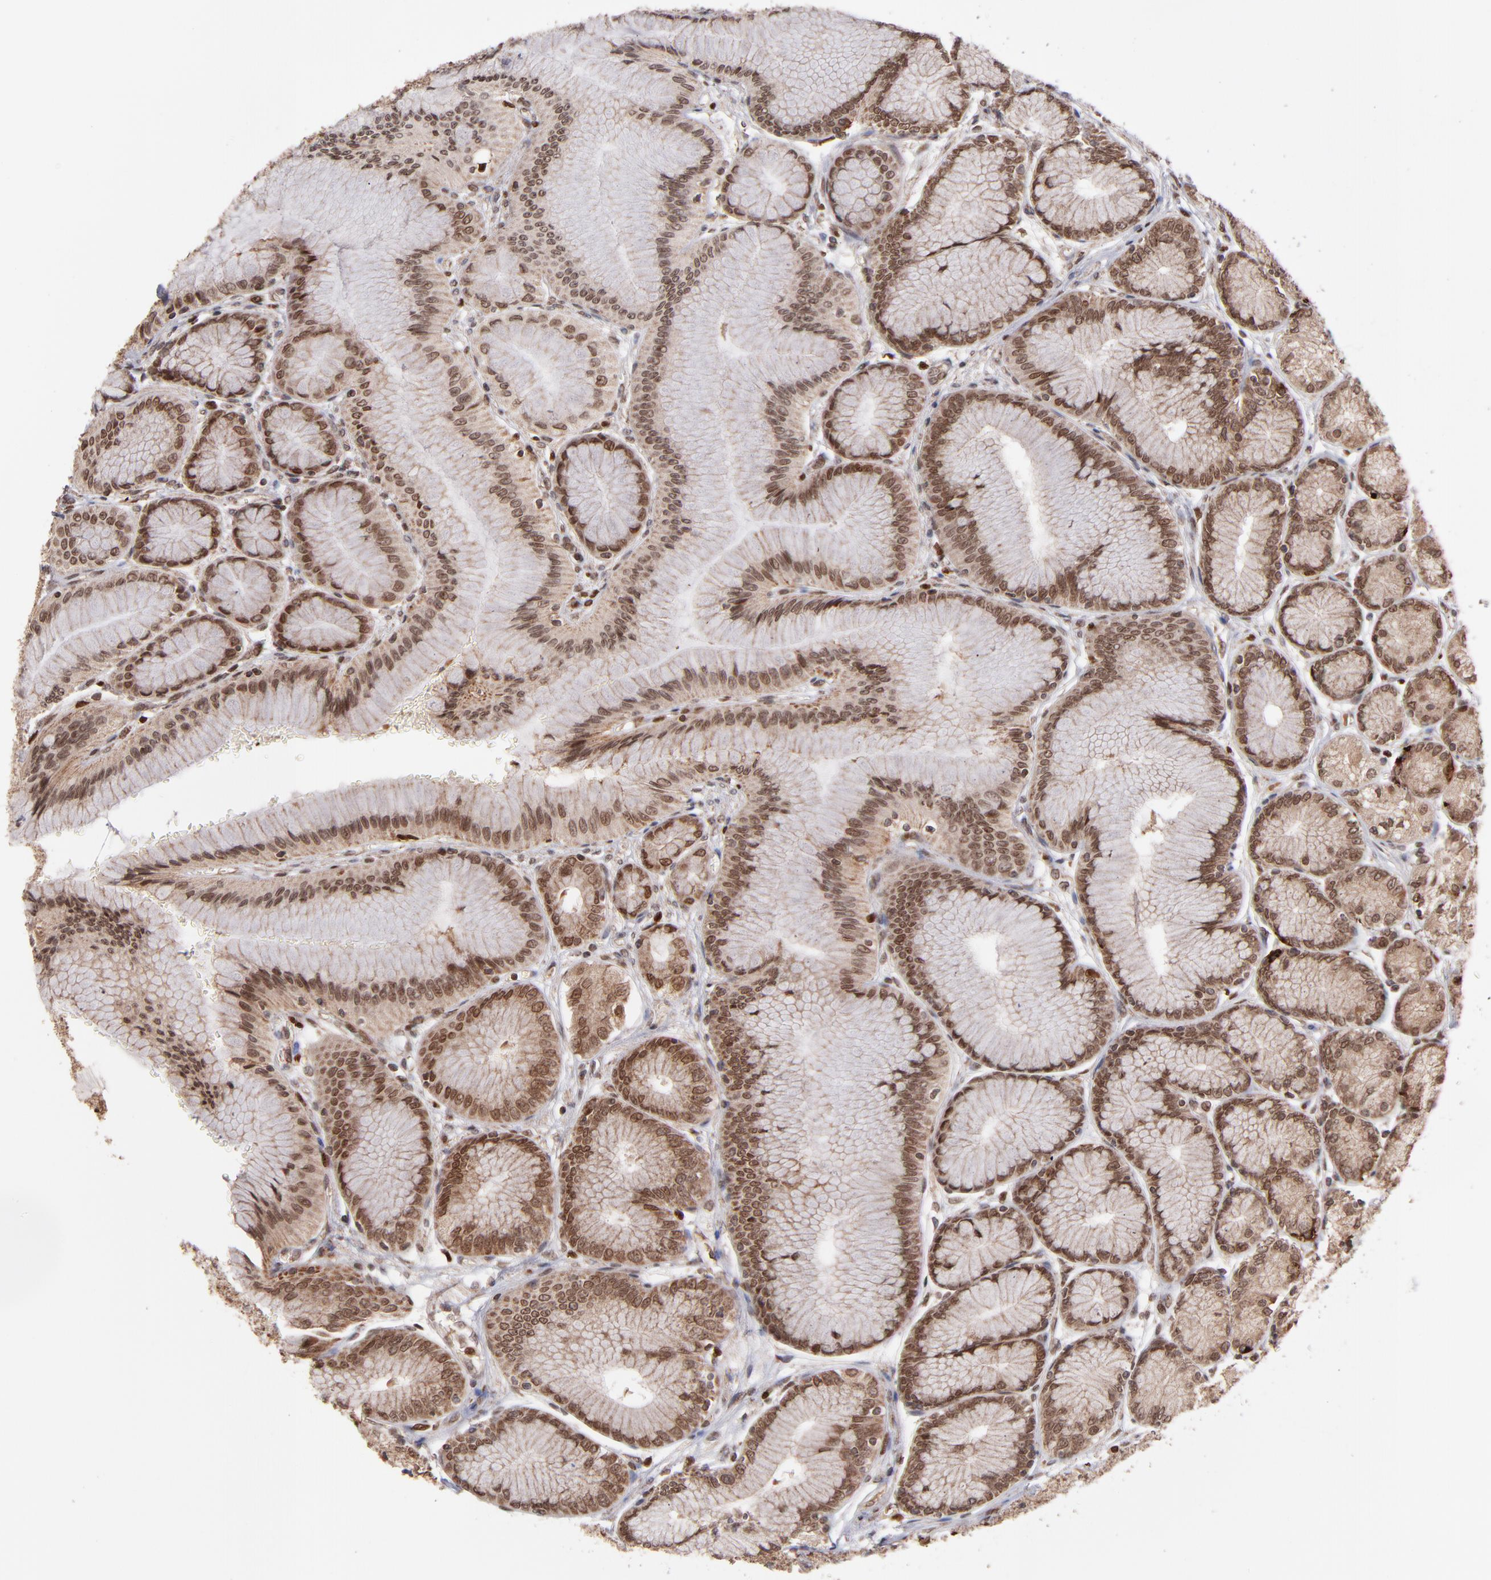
{"staining": {"intensity": "strong", "quantity": ">75%", "location": "cytoplasmic/membranous,nuclear"}, "tissue": "stomach", "cell_type": "Glandular cells", "image_type": "normal", "snomed": [{"axis": "morphology", "description": "Normal tissue, NOS"}, {"axis": "morphology", "description": "Adenocarcinoma, NOS"}, {"axis": "topography", "description": "Stomach"}, {"axis": "topography", "description": "Stomach, lower"}], "caption": "Glandular cells reveal high levels of strong cytoplasmic/membranous,nuclear positivity in approximately >75% of cells in unremarkable human stomach. Immunohistochemistry stains the protein of interest in brown and the nuclei are stained blue.", "gene": "TOP1MT", "patient": {"sex": "female", "age": 65}}